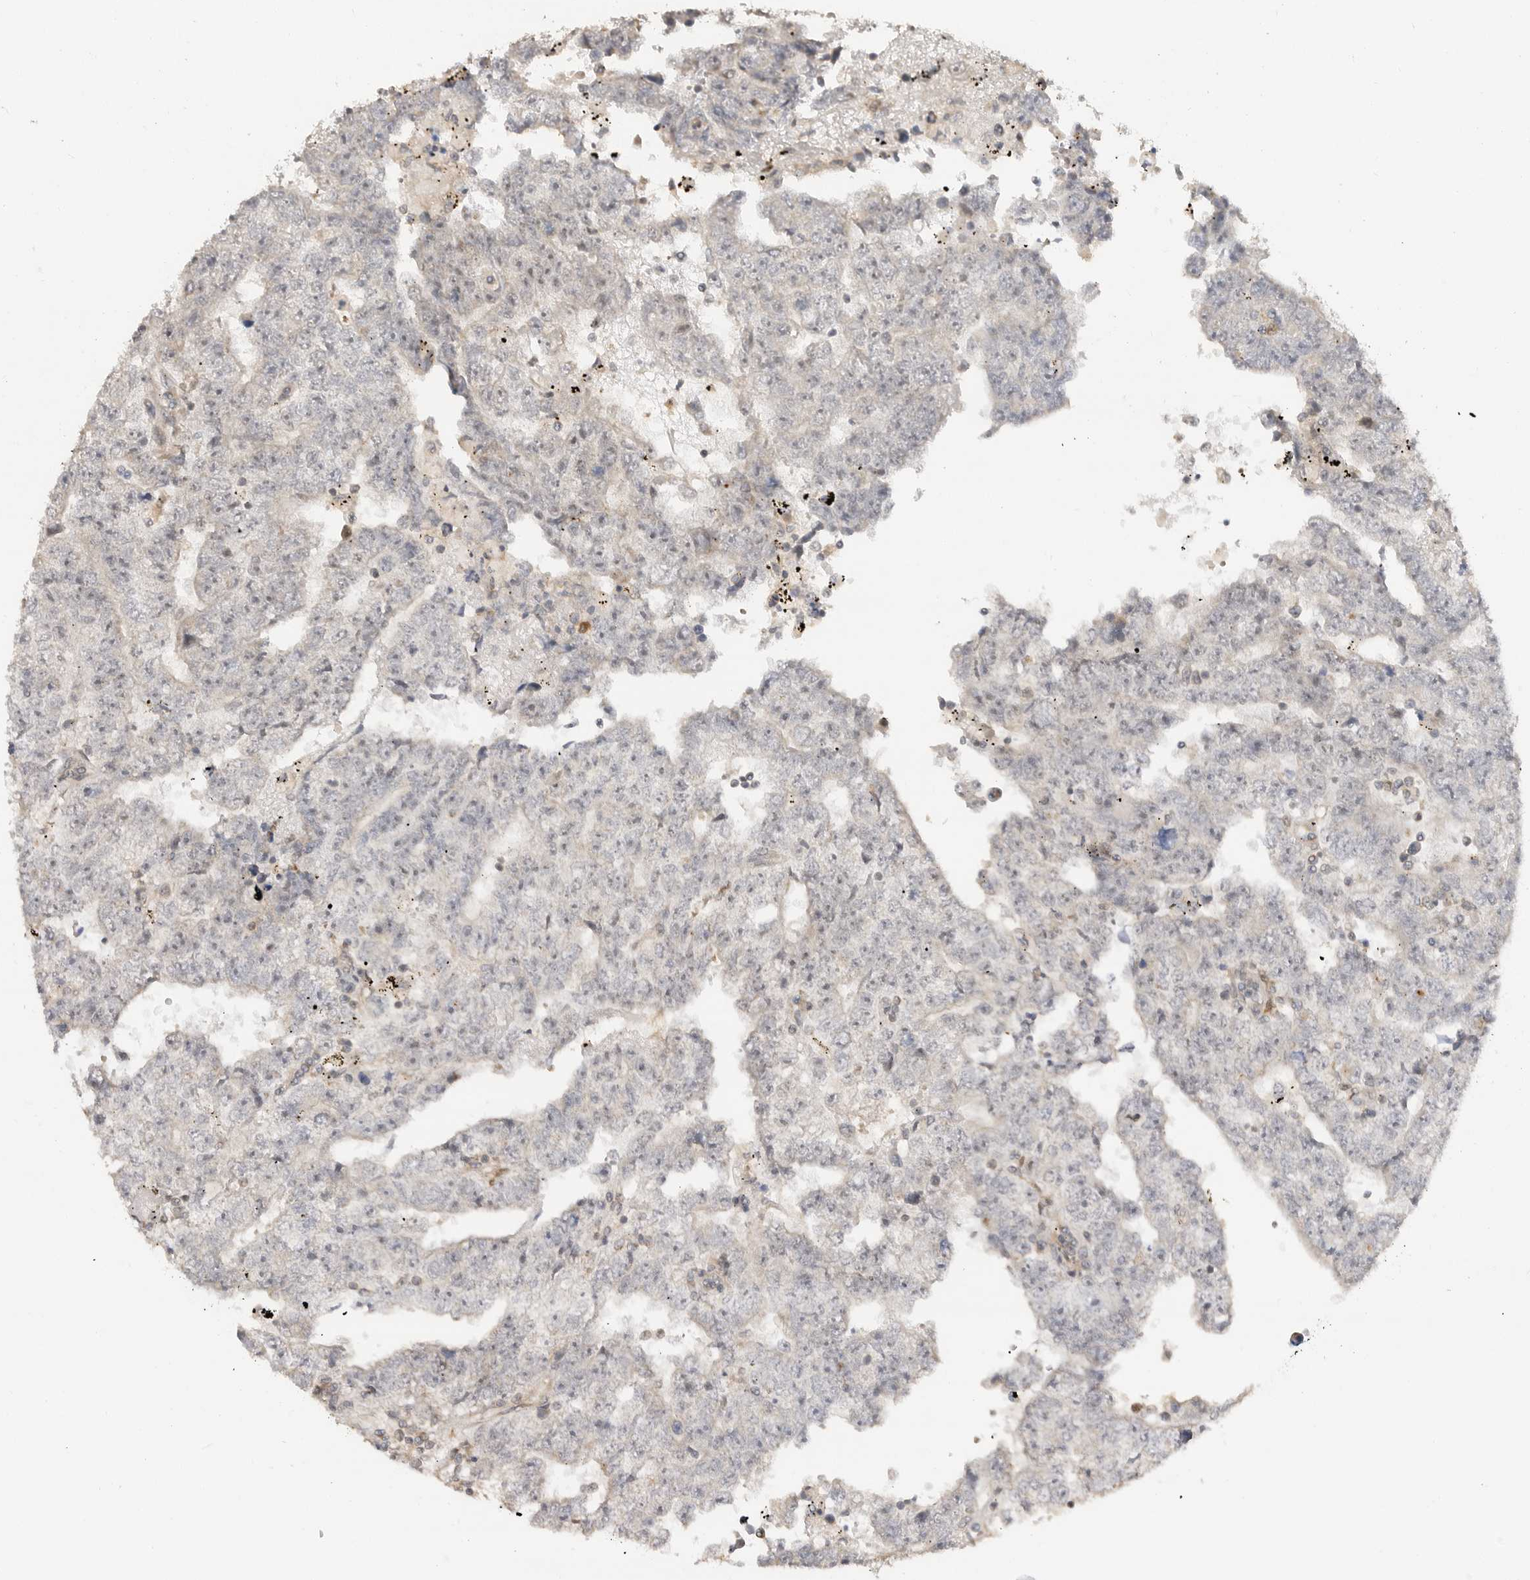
{"staining": {"intensity": "negative", "quantity": "none", "location": "none"}, "tissue": "testis cancer", "cell_type": "Tumor cells", "image_type": "cancer", "snomed": [{"axis": "morphology", "description": "Carcinoma, Embryonal, NOS"}, {"axis": "topography", "description": "Testis"}], "caption": "Testis embryonal carcinoma was stained to show a protein in brown. There is no significant staining in tumor cells.", "gene": "ALKAL1", "patient": {"sex": "male", "age": 25}}